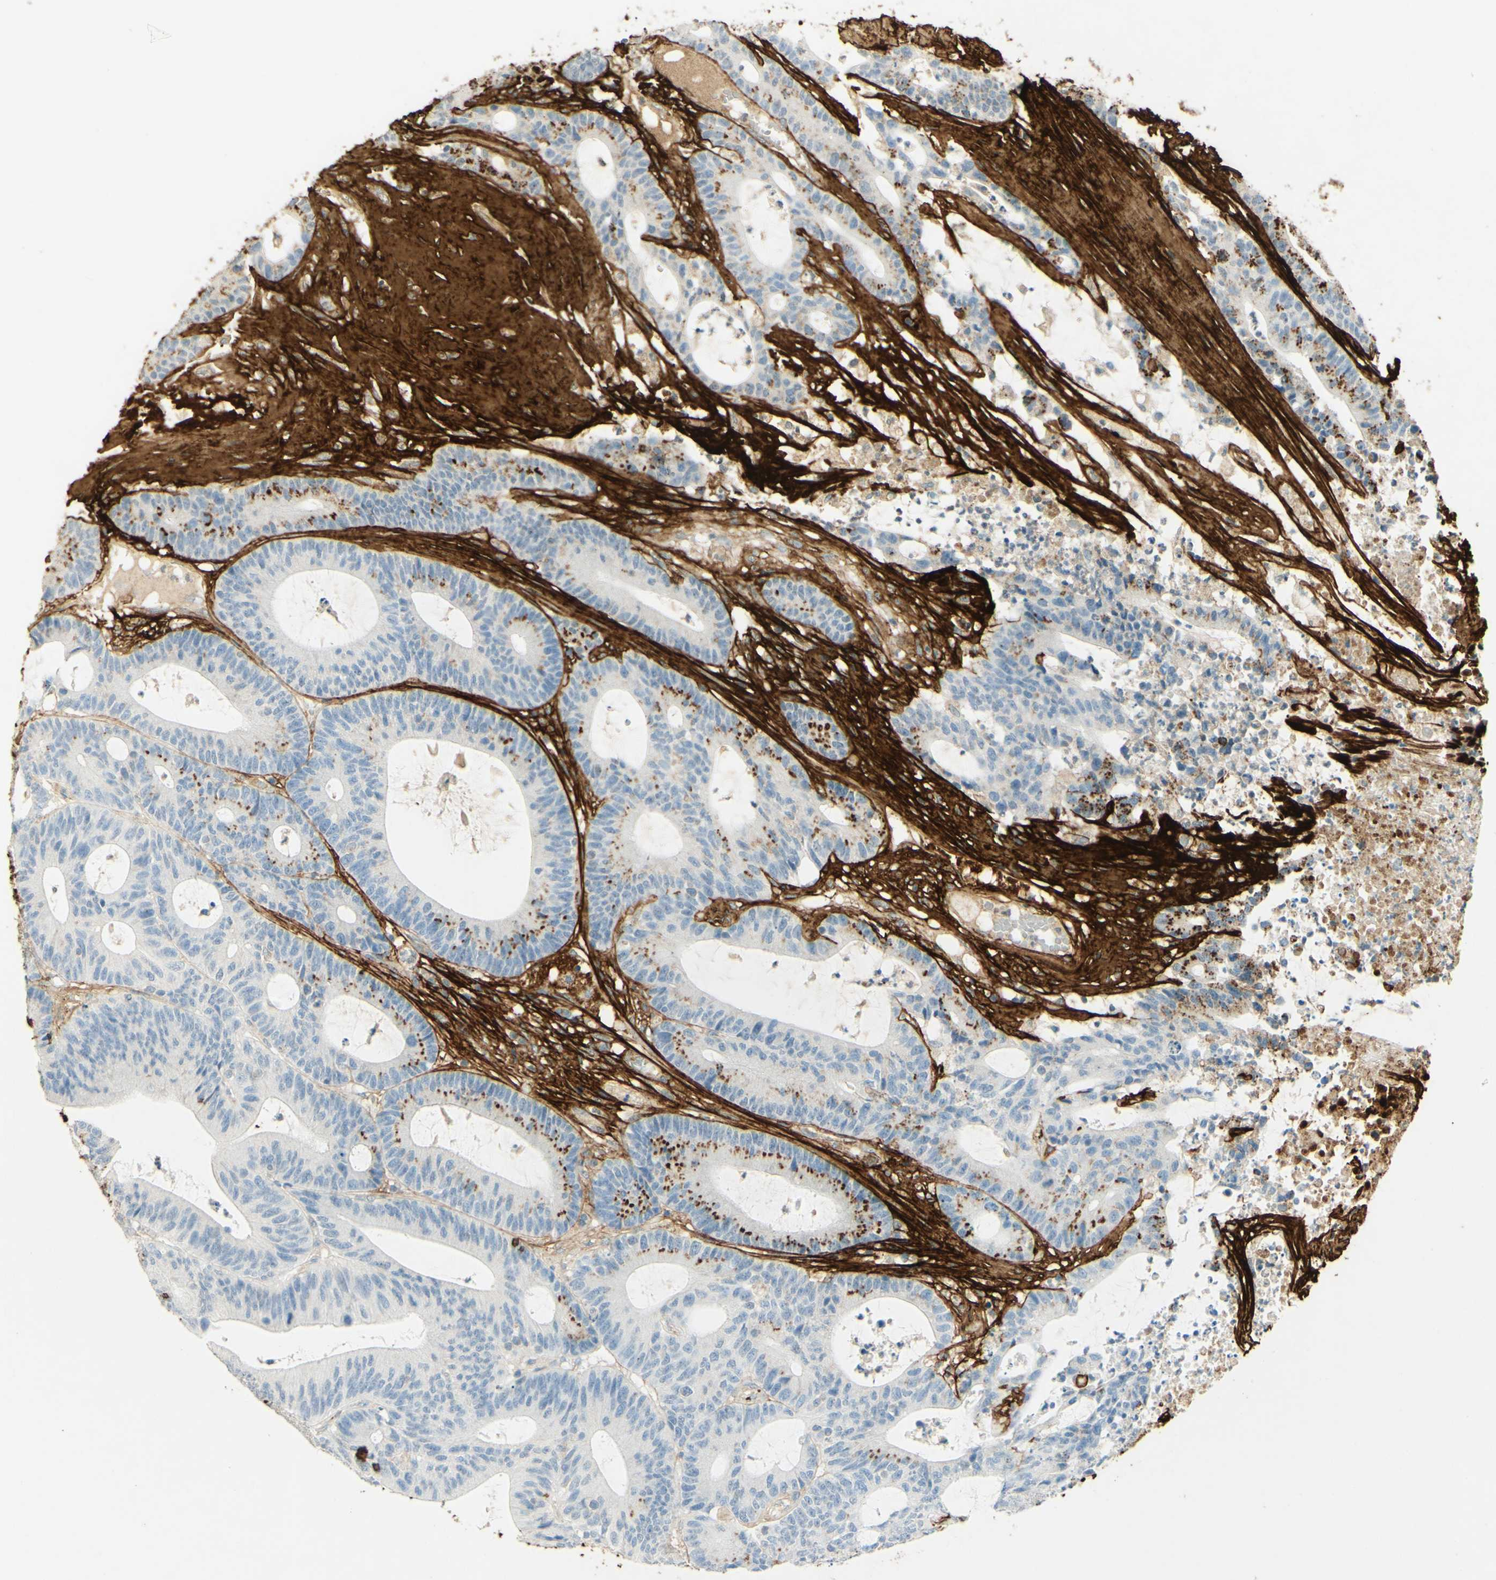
{"staining": {"intensity": "strong", "quantity": "<25%", "location": "cytoplasmic/membranous"}, "tissue": "colorectal cancer", "cell_type": "Tumor cells", "image_type": "cancer", "snomed": [{"axis": "morphology", "description": "Adenocarcinoma, NOS"}, {"axis": "topography", "description": "Colon"}], "caption": "This micrograph reveals IHC staining of human colorectal adenocarcinoma, with medium strong cytoplasmic/membranous positivity in about <25% of tumor cells.", "gene": "TNN", "patient": {"sex": "female", "age": 84}}